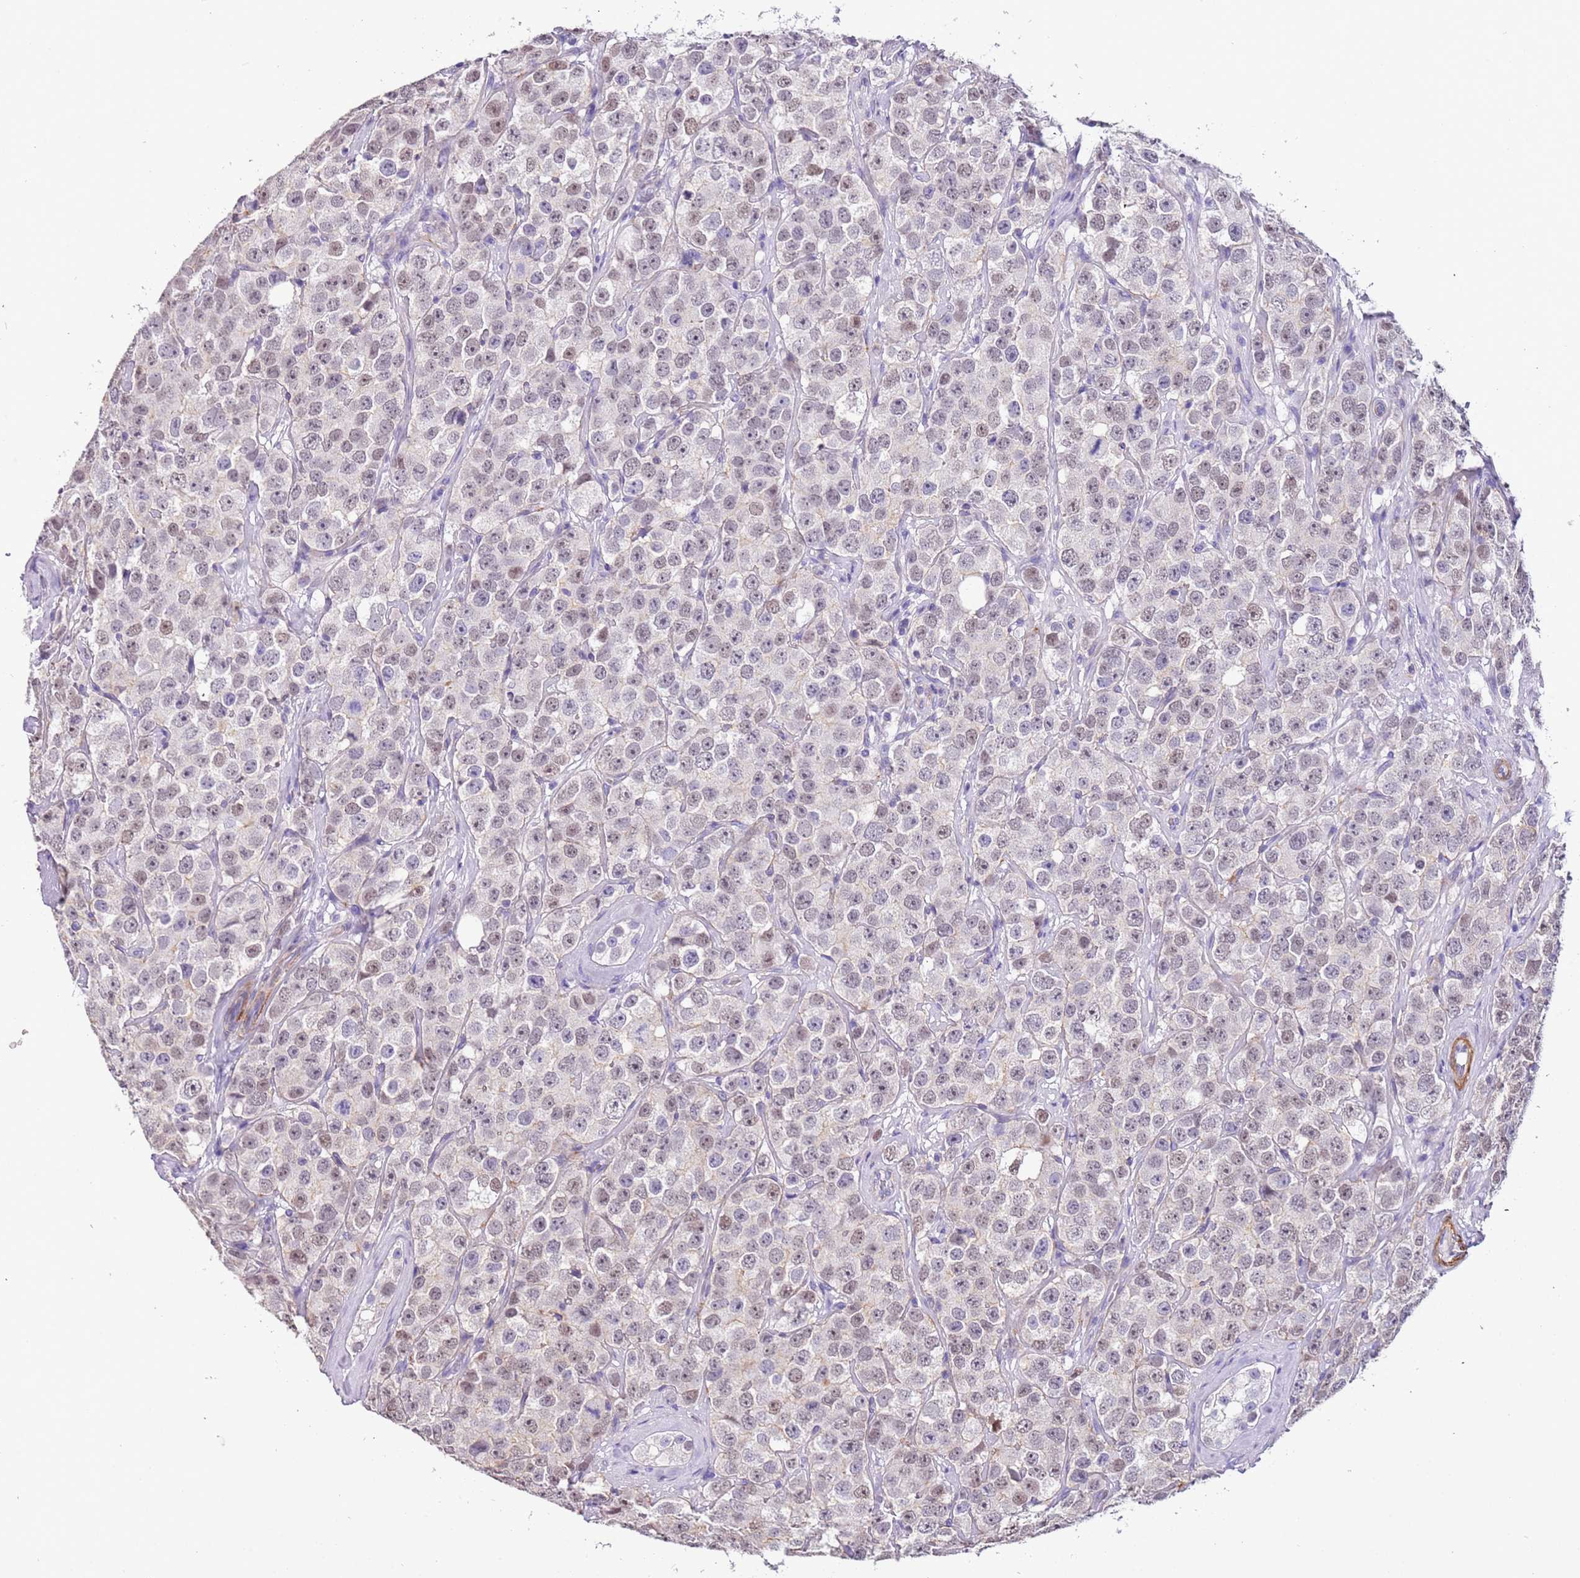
{"staining": {"intensity": "weak", "quantity": "25%-75%", "location": "nuclear"}, "tissue": "testis cancer", "cell_type": "Tumor cells", "image_type": "cancer", "snomed": [{"axis": "morphology", "description": "Seminoma, NOS"}, {"axis": "topography", "description": "Testis"}], "caption": "An image of human seminoma (testis) stained for a protein exhibits weak nuclear brown staining in tumor cells.", "gene": "PCGF2", "patient": {"sex": "male", "age": 28}}